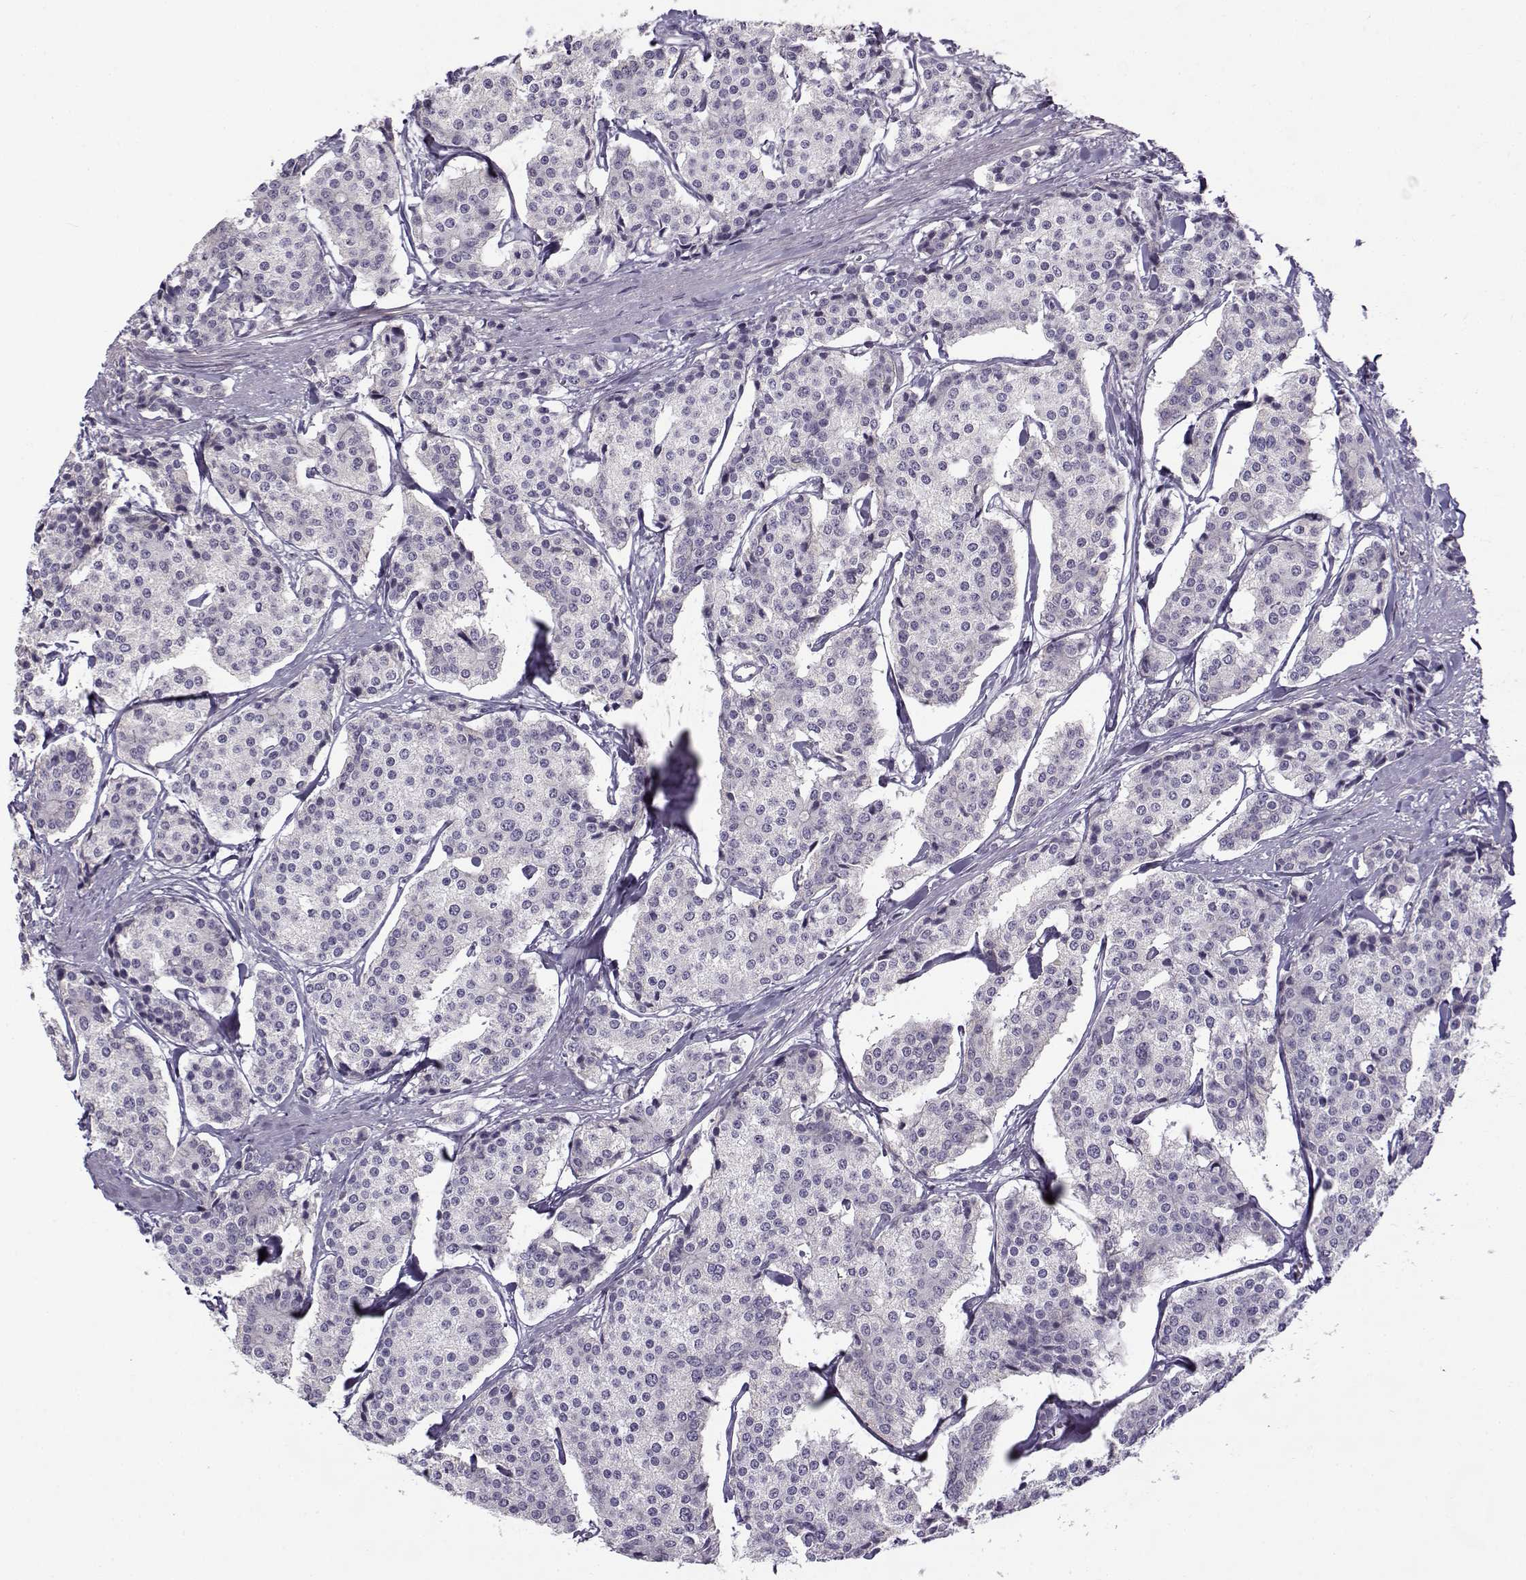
{"staining": {"intensity": "negative", "quantity": "none", "location": "none"}, "tissue": "carcinoid", "cell_type": "Tumor cells", "image_type": "cancer", "snomed": [{"axis": "morphology", "description": "Carcinoid, malignant, NOS"}, {"axis": "topography", "description": "Small intestine"}], "caption": "The image exhibits no staining of tumor cells in carcinoid.", "gene": "TEX55", "patient": {"sex": "female", "age": 65}}